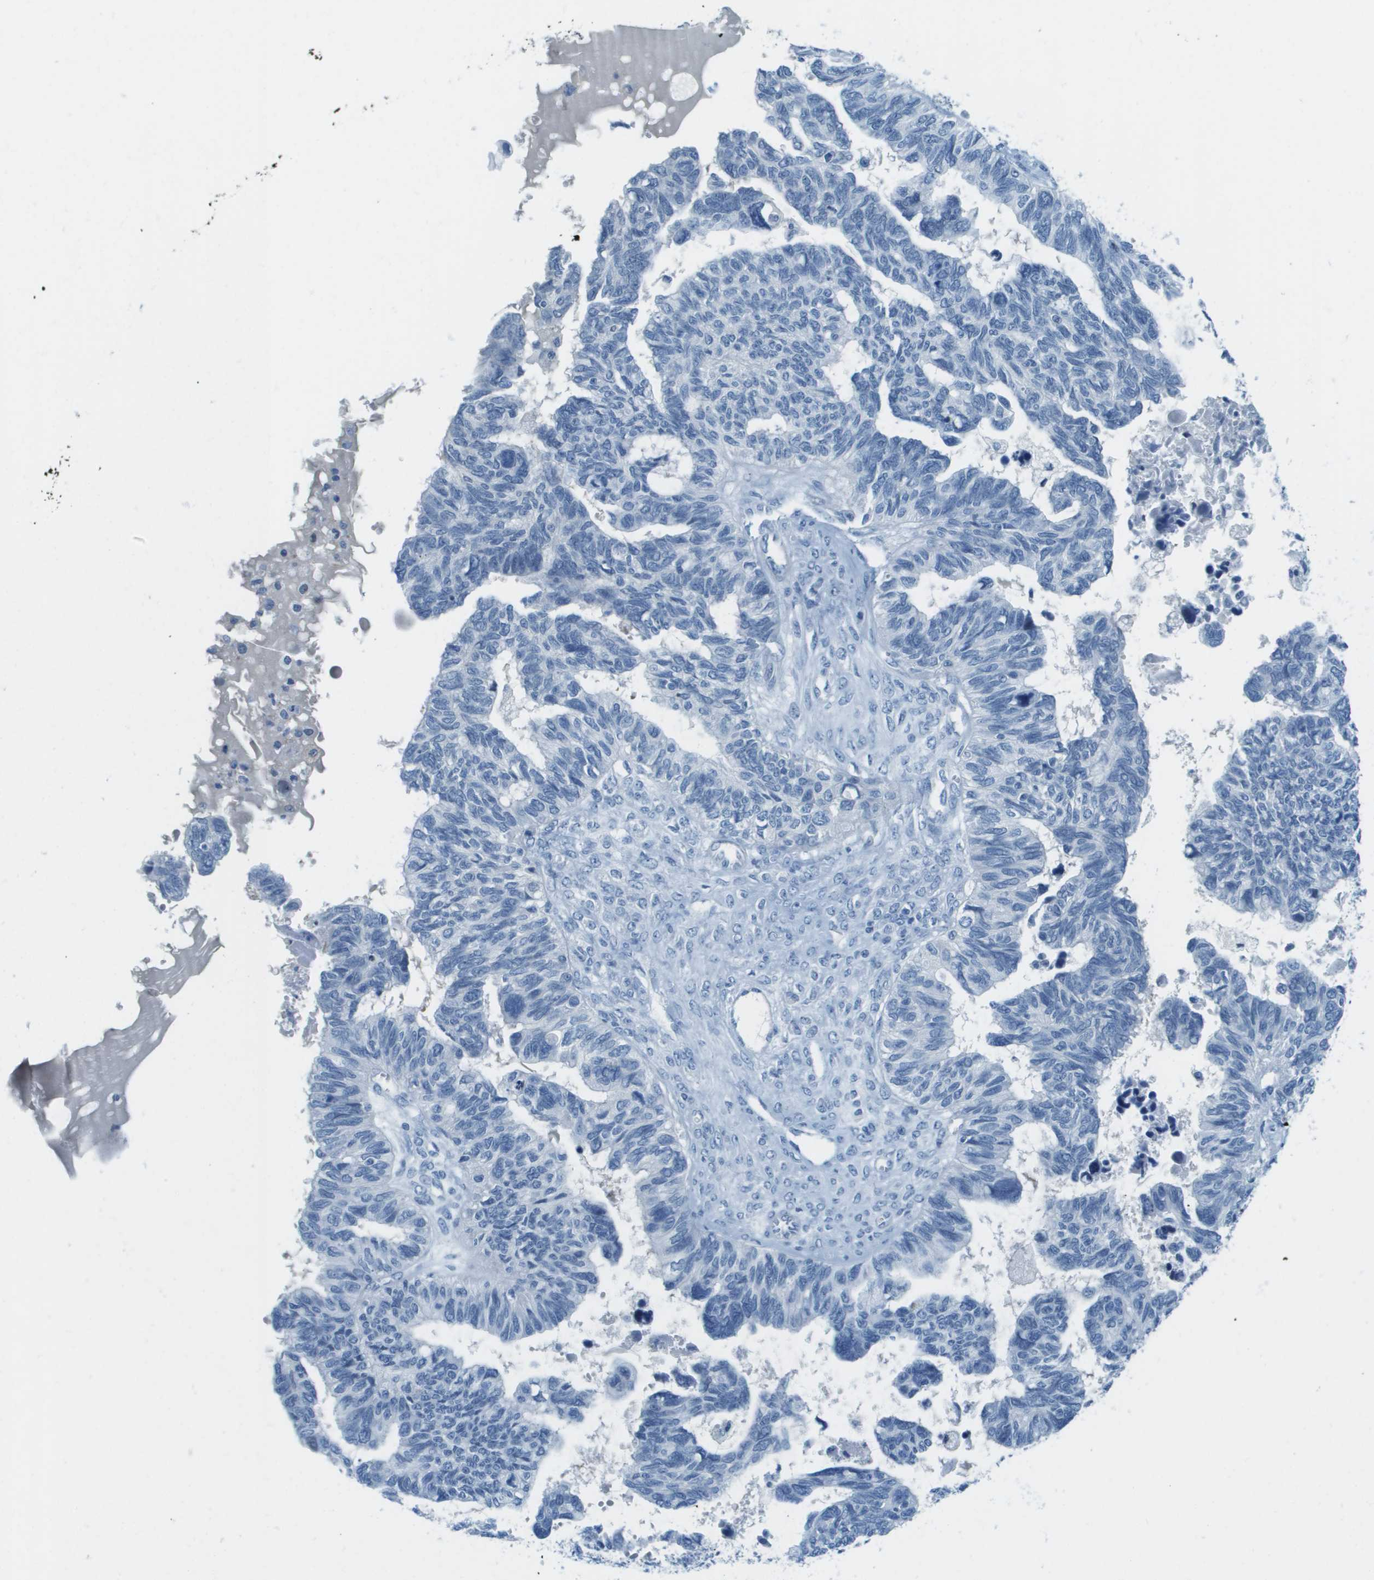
{"staining": {"intensity": "negative", "quantity": "none", "location": "none"}, "tissue": "ovarian cancer", "cell_type": "Tumor cells", "image_type": "cancer", "snomed": [{"axis": "morphology", "description": "Cystadenocarcinoma, serous, NOS"}, {"axis": "topography", "description": "Ovary"}], "caption": "Immunohistochemistry (IHC) image of neoplastic tissue: serous cystadenocarcinoma (ovarian) stained with DAB (3,3'-diaminobenzidine) demonstrates no significant protein positivity in tumor cells.", "gene": "CDHR2", "patient": {"sex": "female", "age": 79}}